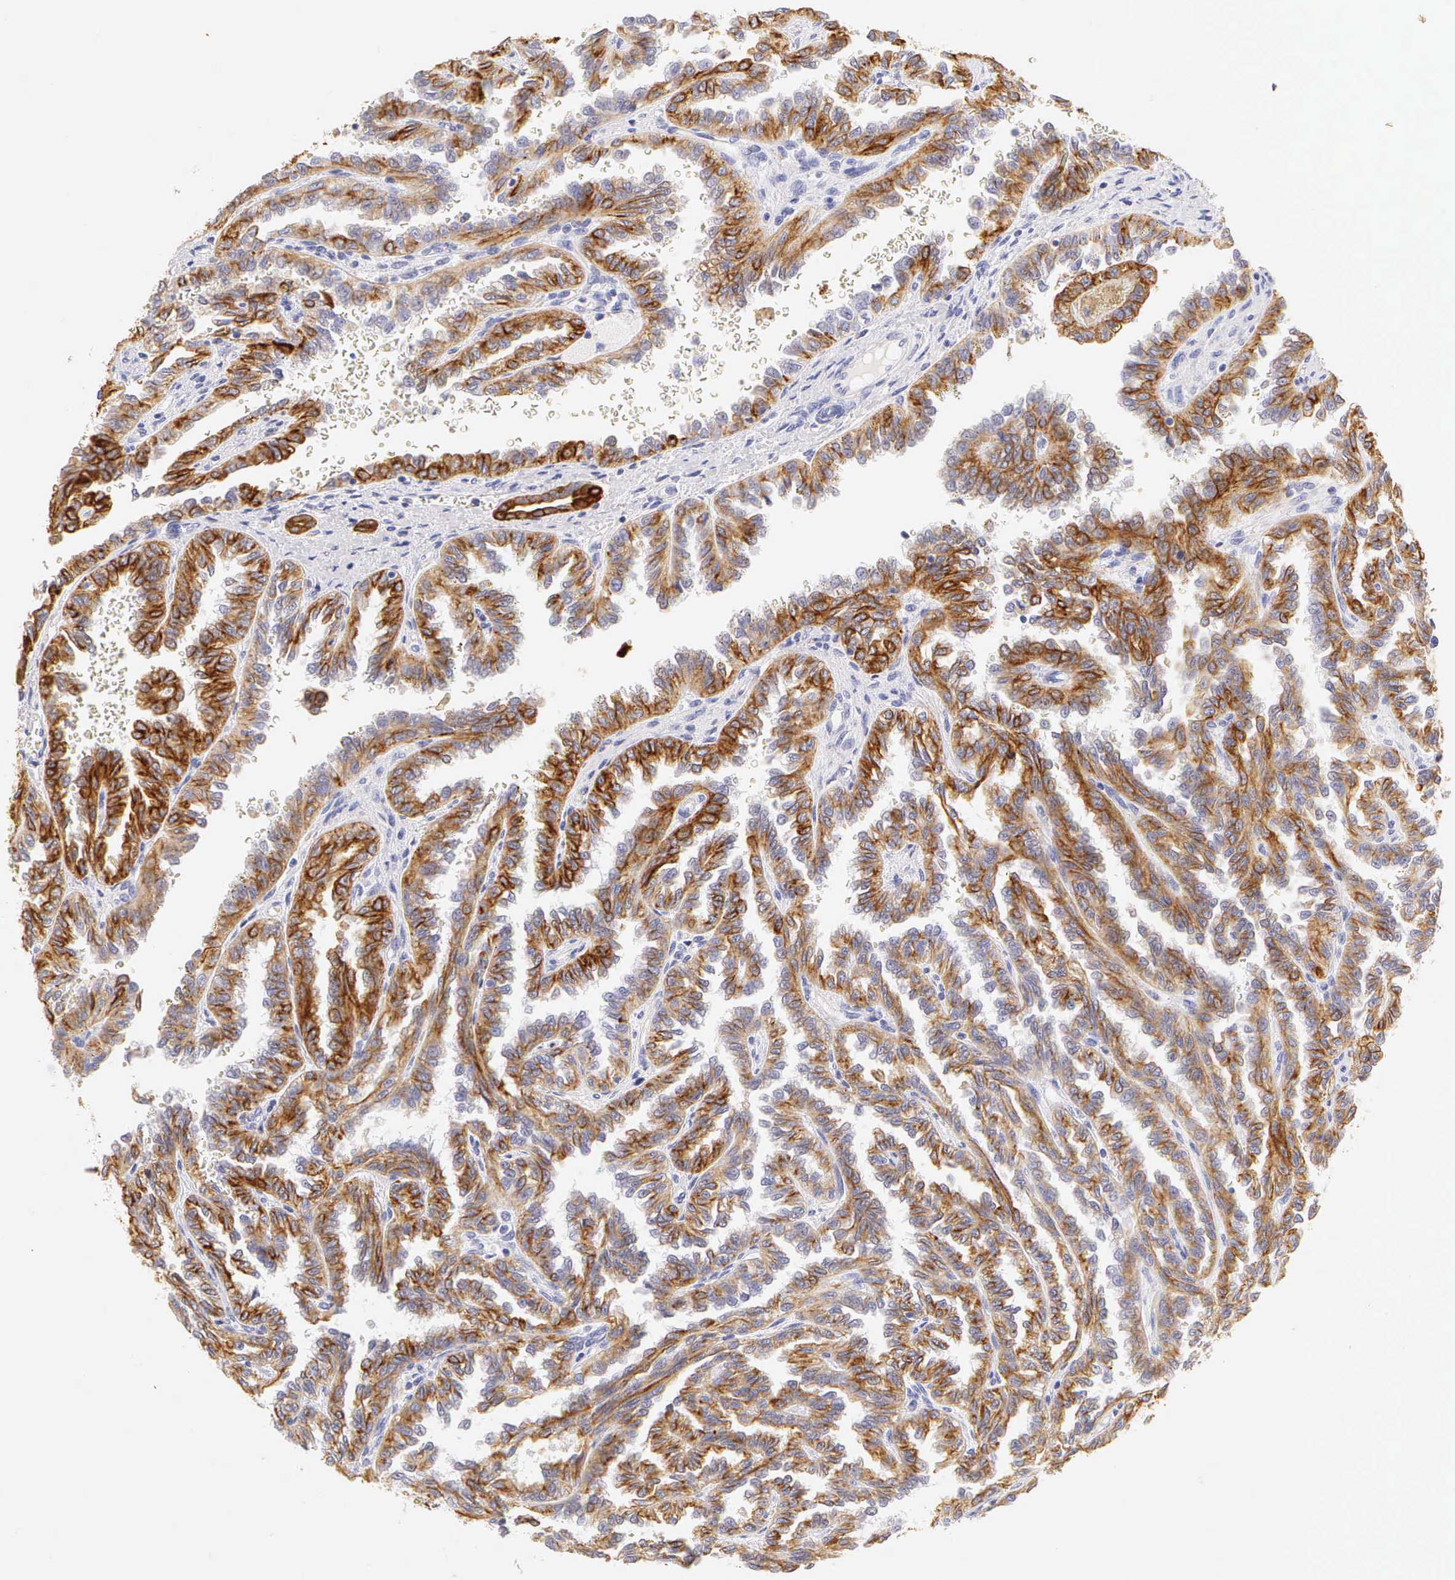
{"staining": {"intensity": "moderate", "quantity": ">75%", "location": "cytoplasmic/membranous"}, "tissue": "renal cancer", "cell_type": "Tumor cells", "image_type": "cancer", "snomed": [{"axis": "morphology", "description": "Inflammation, NOS"}, {"axis": "morphology", "description": "Adenocarcinoma, NOS"}, {"axis": "topography", "description": "Kidney"}], "caption": "A brown stain labels moderate cytoplasmic/membranous positivity of a protein in adenocarcinoma (renal) tumor cells. Using DAB (3,3'-diaminobenzidine) (brown) and hematoxylin (blue) stains, captured at high magnification using brightfield microscopy.", "gene": "KRT17", "patient": {"sex": "male", "age": 68}}